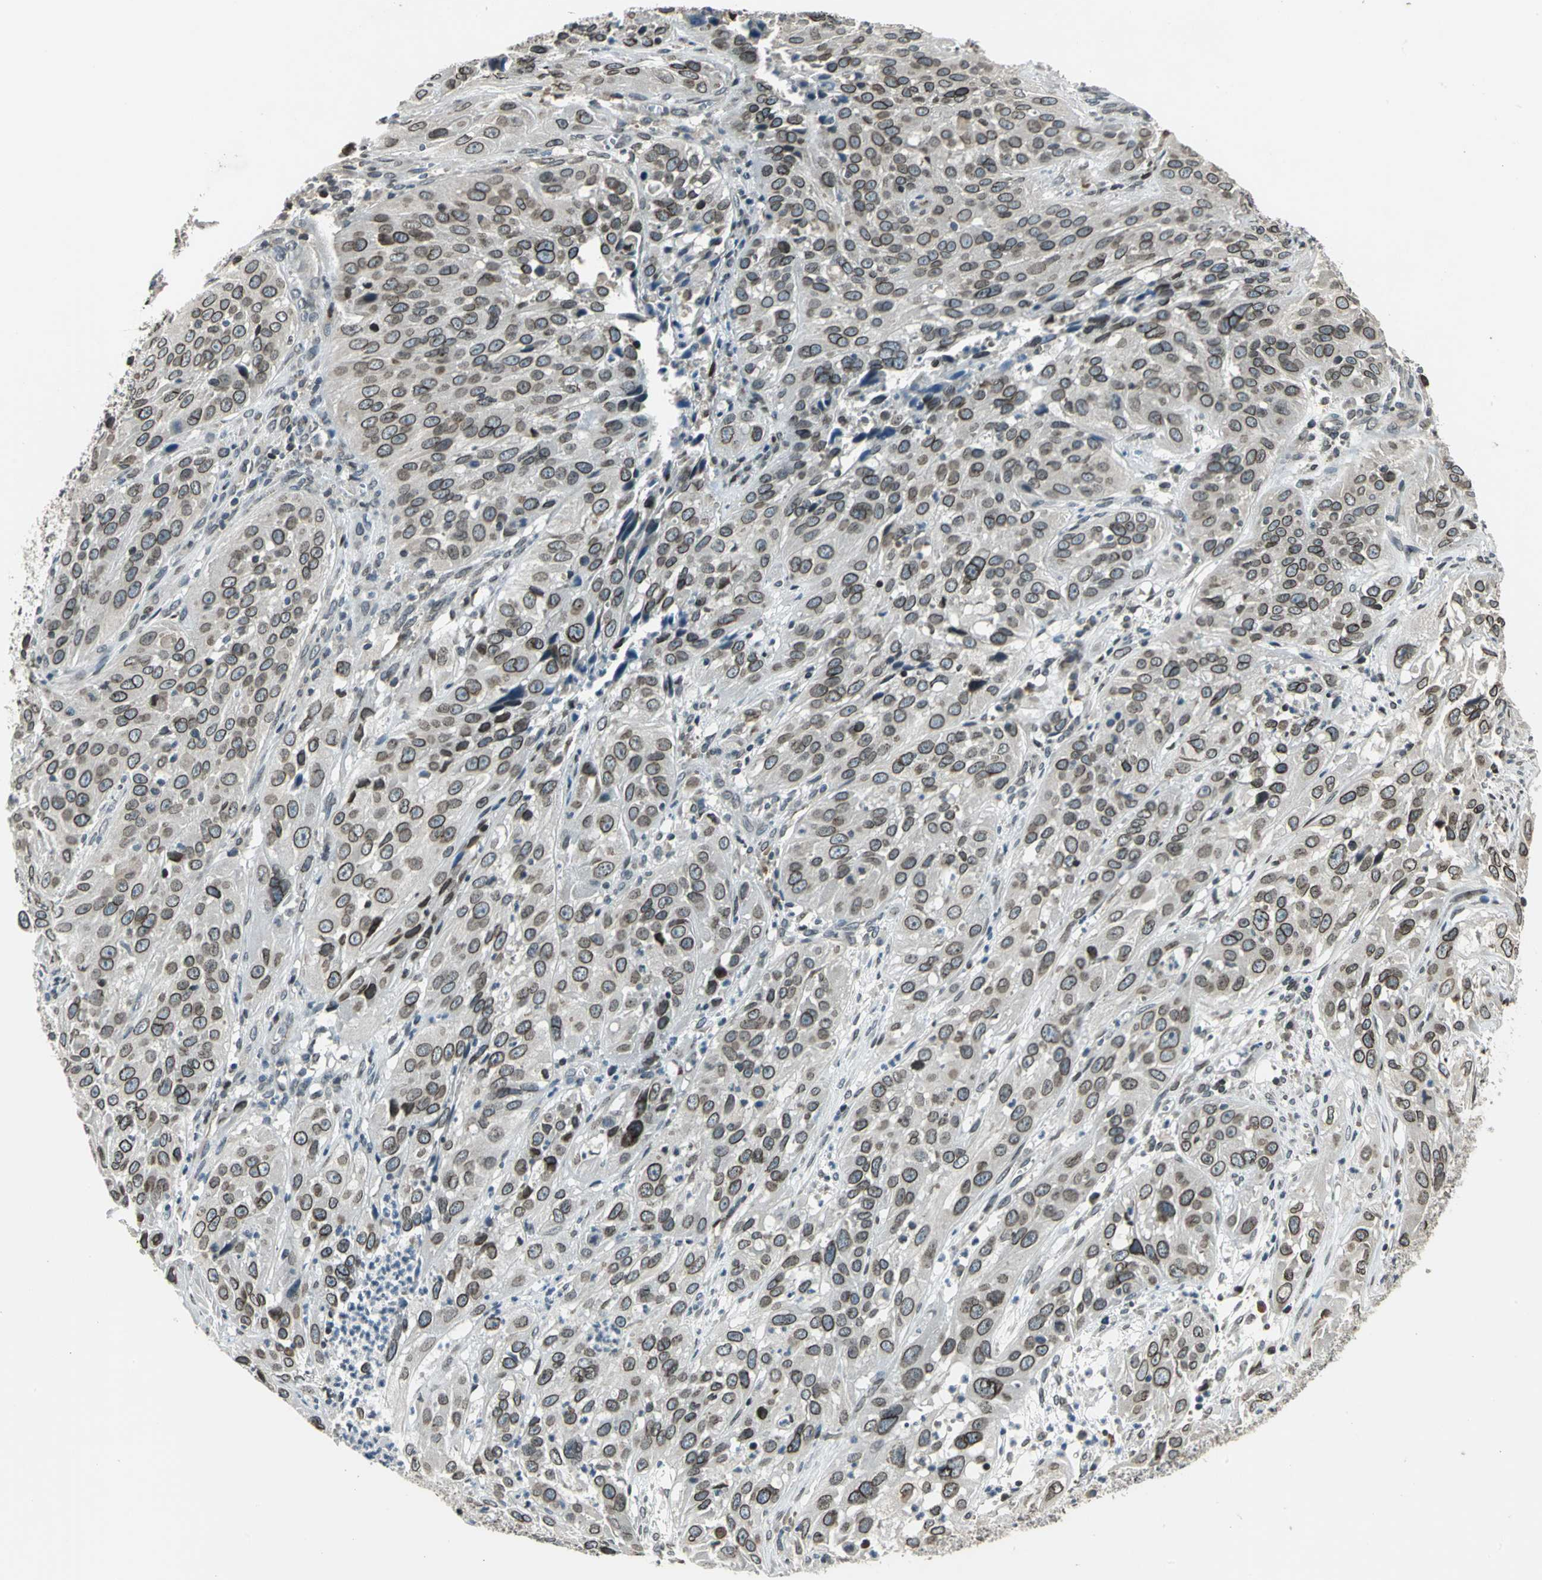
{"staining": {"intensity": "strong", "quantity": ">75%", "location": "cytoplasmic/membranous,nuclear"}, "tissue": "cervical cancer", "cell_type": "Tumor cells", "image_type": "cancer", "snomed": [{"axis": "morphology", "description": "Squamous cell carcinoma, NOS"}, {"axis": "topography", "description": "Cervix"}], "caption": "Immunohistochemistry (IHC) staining of squamous cell carcinoma (cervical), which shows high levels of strong cytoplasmic/membranous and nuclear positivity in about >75% of tumor cells indicating strong cytoplasmic/membranous and nuclear protein positivity. The staining was performed using DAB (brown) for protein detection and nuclei were counterstained in hematoxylin (blue).", "gene": "BRIP1", "patient": {"sex": "female", "age": 32}}